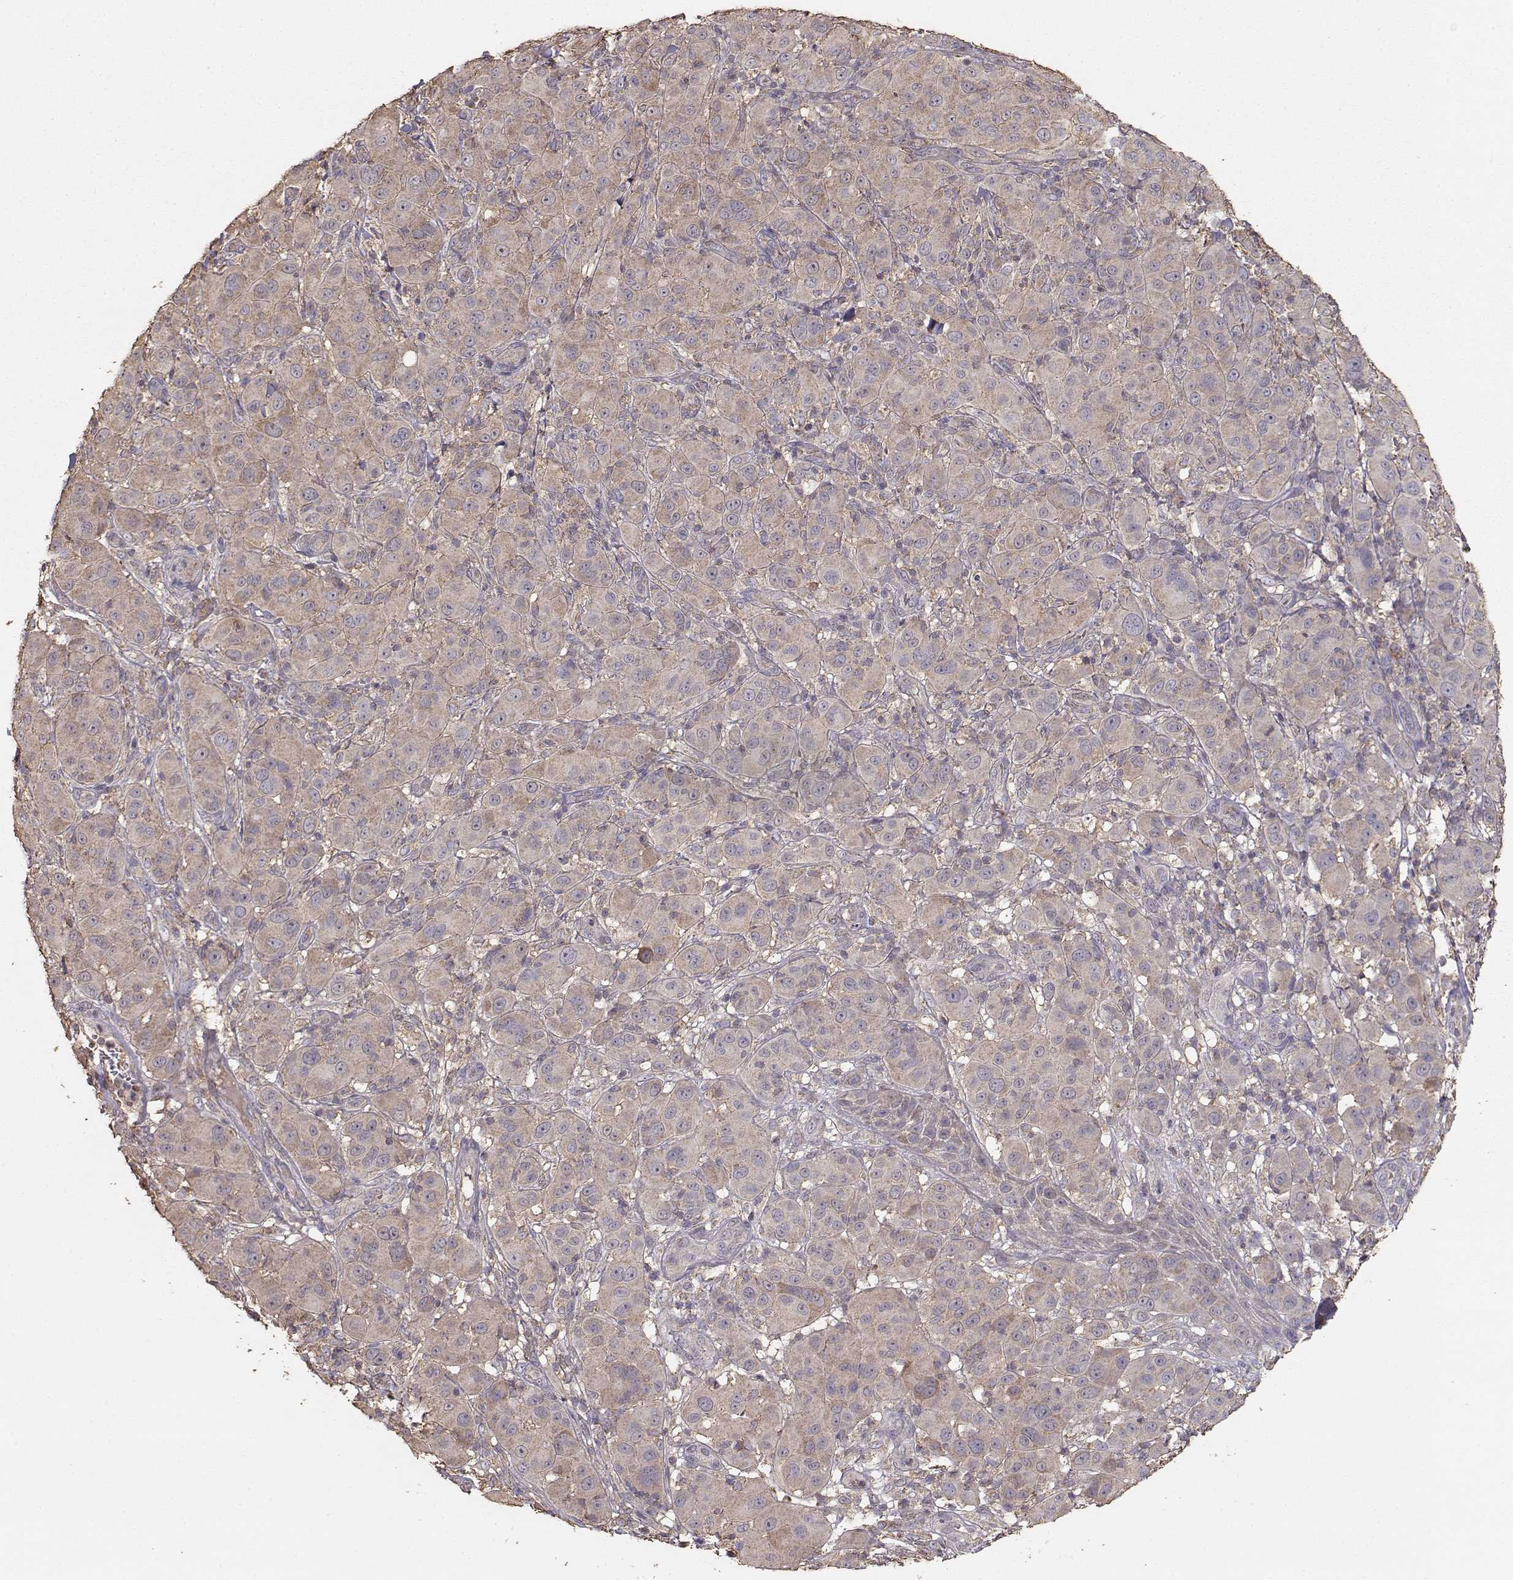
{"staining": {"intensity": "weak", "quantity": ">75%", "location": "cytoplasmic/membranous"}, "tissue": "melanoma", "cell_type": "Tumor cells", "image_type": "cancer", "snomed": [{"axis": "morphology", "description": "Malignant melanoma, NOS"}, {"axis": "topography", "description": "Skin"}], "caption": "This image shows immunohistochemistry (IHC) staining of human malignant melanoma, with low weak cytoplasmic/membranous staining in about >75% of tumor cells.", "gene": "TARS3", "patient": {"sex": "female", "age": 87}}